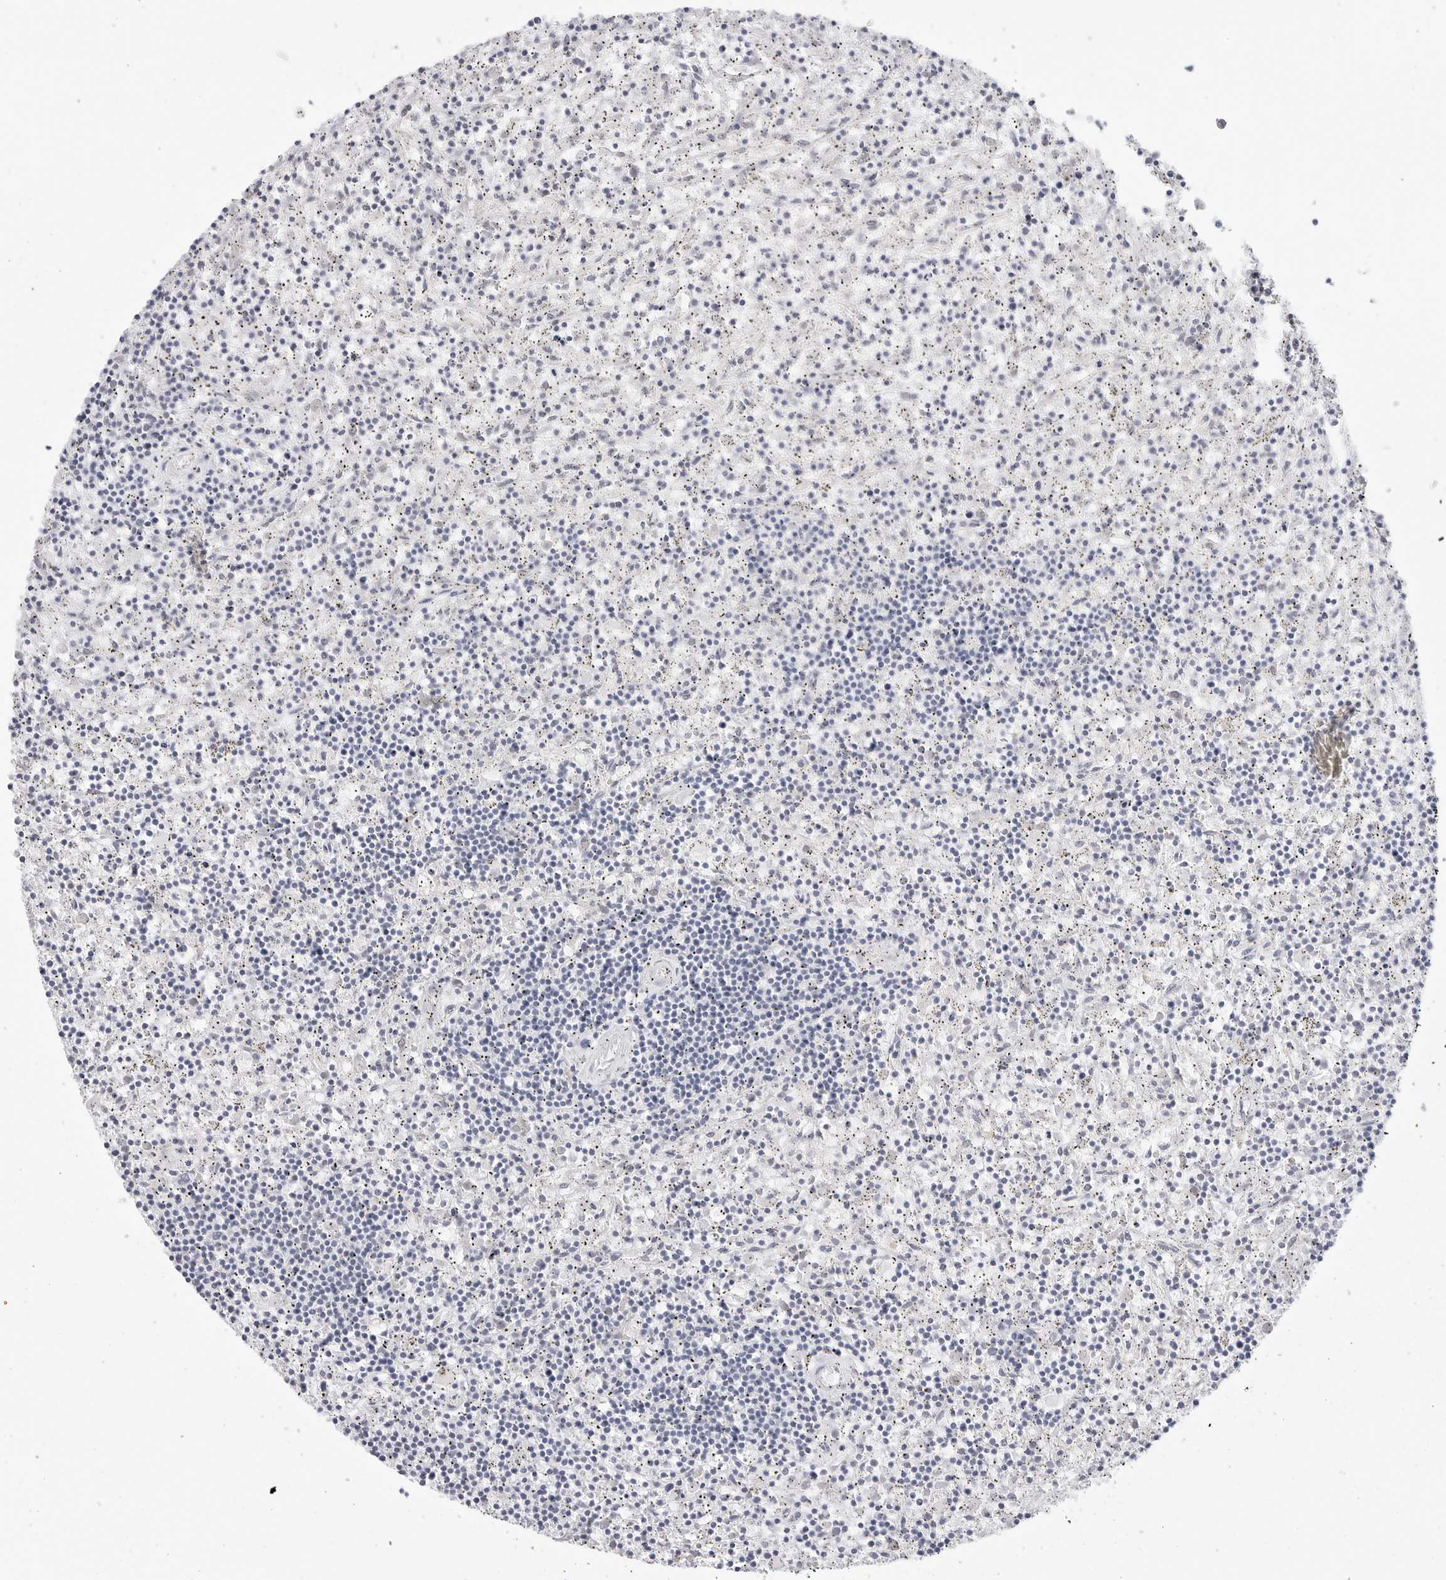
{"staining": {"intensity": "negative", "quantity": "none", "location": "none"}, "tissue": "lymphoma", "cell_type": "Tumor cells", "image_type": "cancer", "snomed": [{"axis": "morphology", "description": "Malignant lymphoma, non-Hodgkin's type, Low grade"}, {"axis": "topography", "description": "Spleen"}], "caption": "High power microscopy micrograph of an immunohistochemistry micrograph of lymphoma, revealing no significant staining in tumor cells.", "gene": "HMGCS2", "patient": {"sex": "male", "age": 76}}